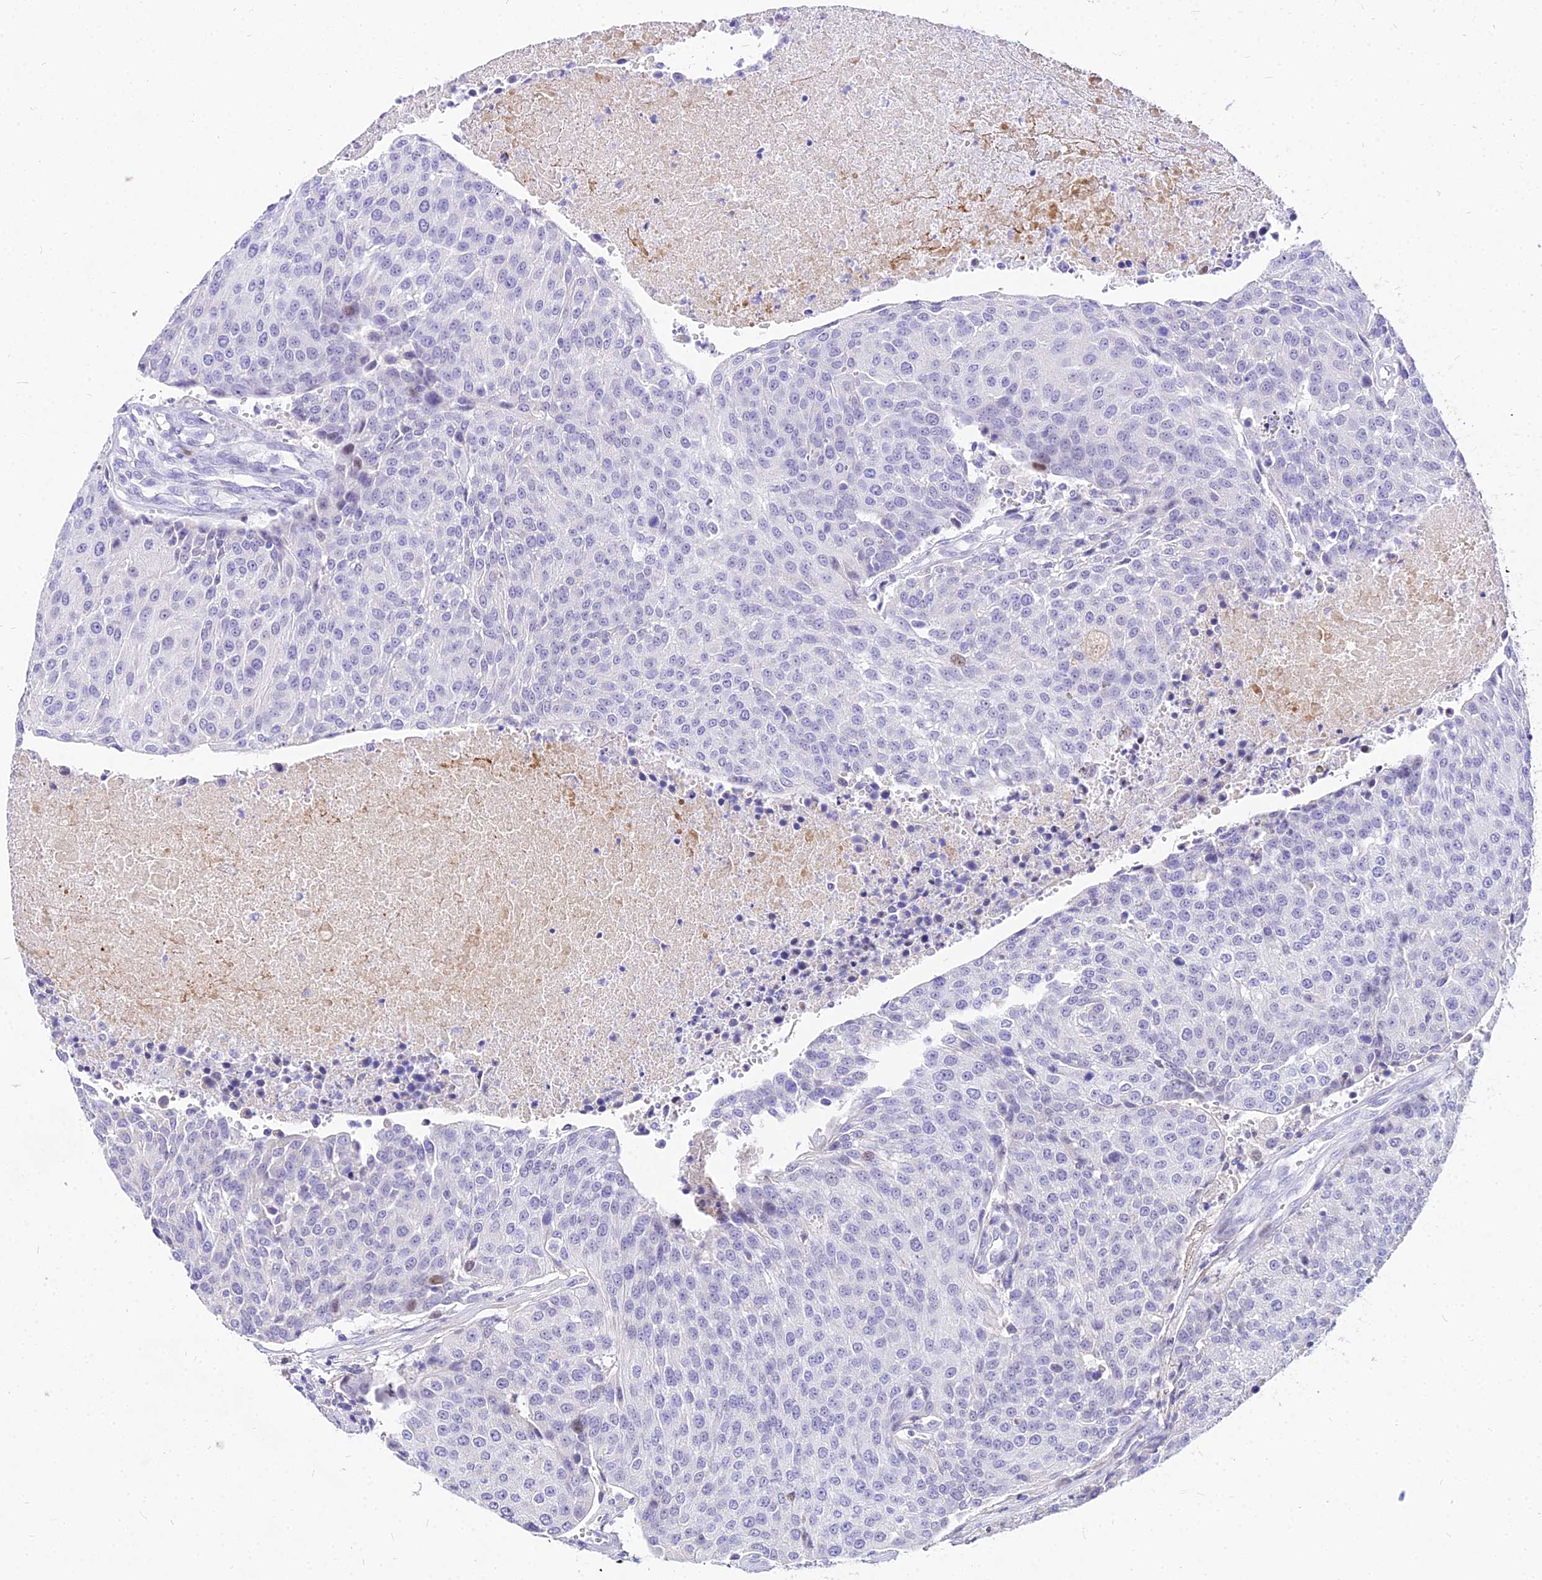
{"staining": {"intensity": "negative", "quantity": "none", "location": "none"}, "tissue": "urothelial cancer", "cell_type": "Tumor cells", "image_type": "cancer", "snomed": [{"axis": "morphology", "description": "Urothelial carcinoma, High grade"}, {"axis": "topography", "description": "Urinary bladder"}], "caption": "A high-resolution photomicrograph shows immunohistochemistry staining of high-grade urothelial carcinoma, which displays no significant positivity in tumor cells.", "gene": "CARD18", "patient": {"sex": "female", "age": 85}}